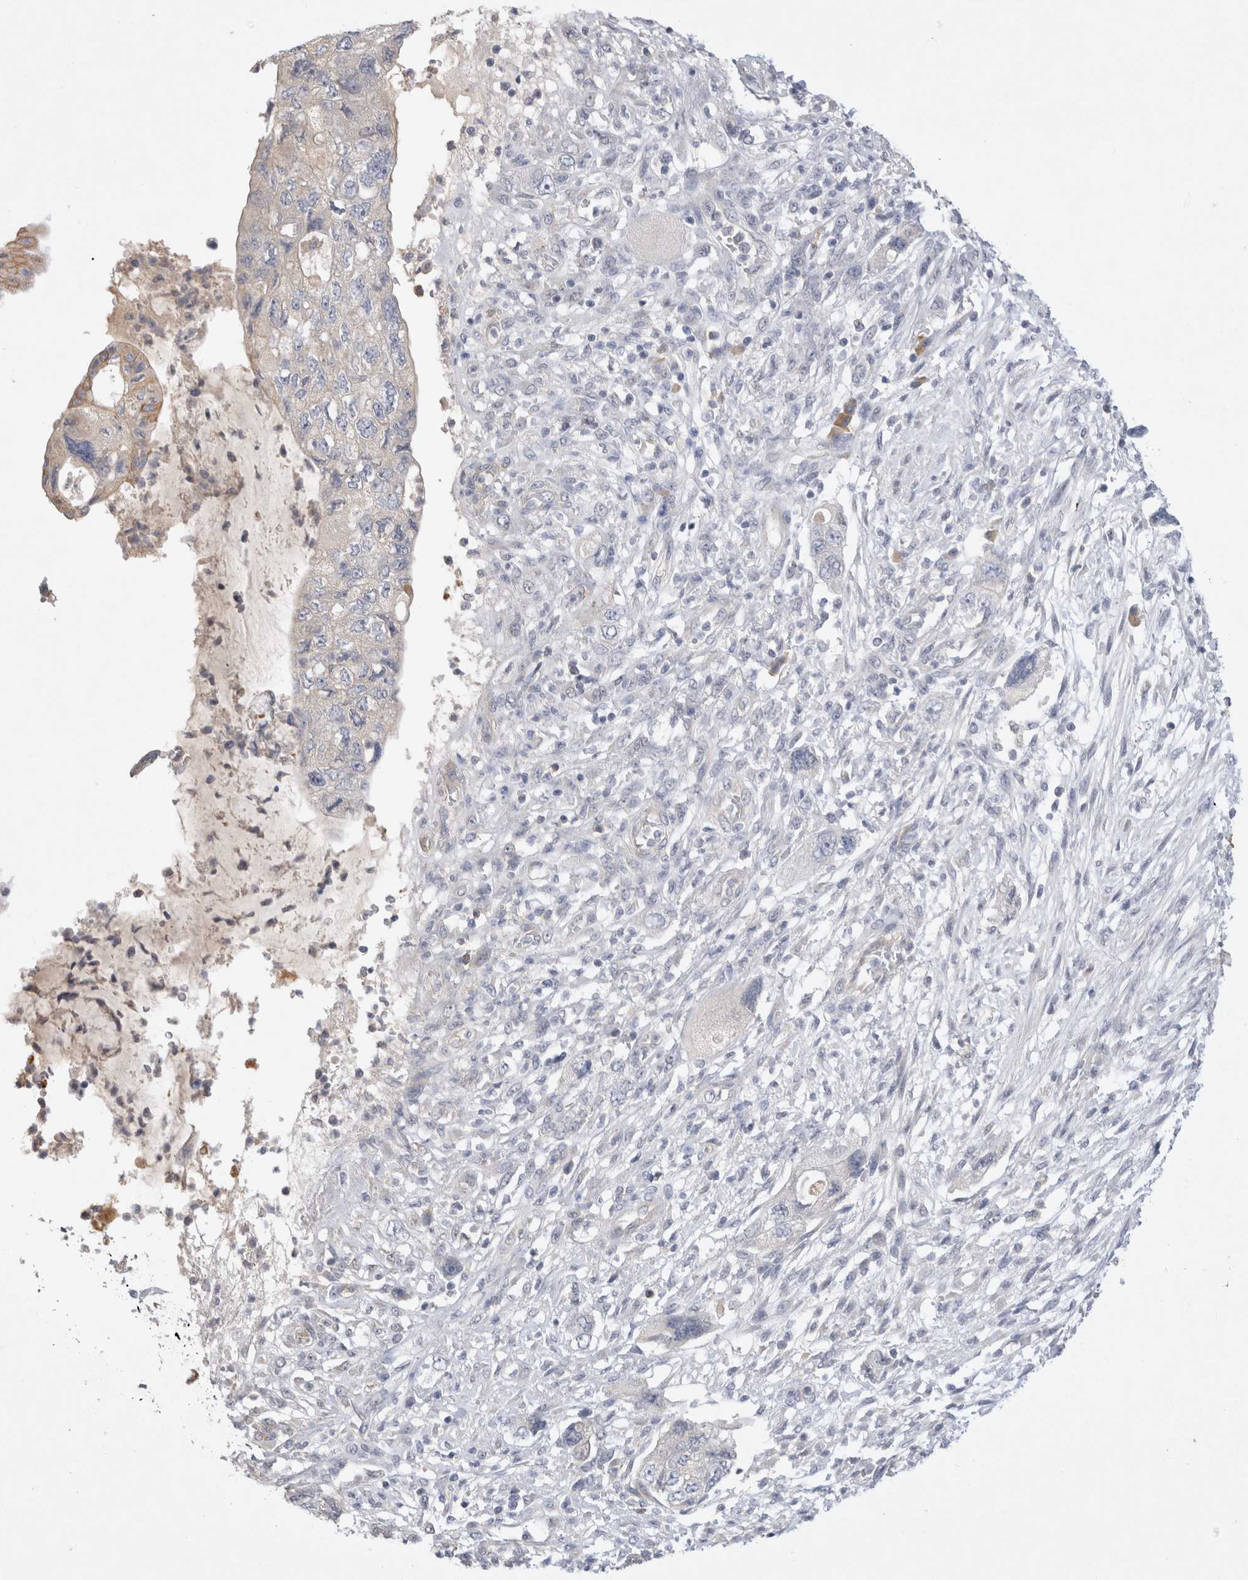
{"staining": {"intensity": "negative", "quantity": "none", "location": "none"}, "tissue": "pancreatic cancer", "cell_type": "Tumor cells", "image_type": "cancer", "snomed": [{"axis": "morphology", "description": "Adenocarcinoma, NOS"}, {"axis": "topography", "description": "Pancreas"}], "caption": "A high-resolution image shows IHC staining of pancreatic adenocarcinoma, which shows no significant staining in tumor cells. (DAB immunohistochemistry, high magnification).", "gene": "GAS1", "patient": {"sex": "female", "age": 73}}